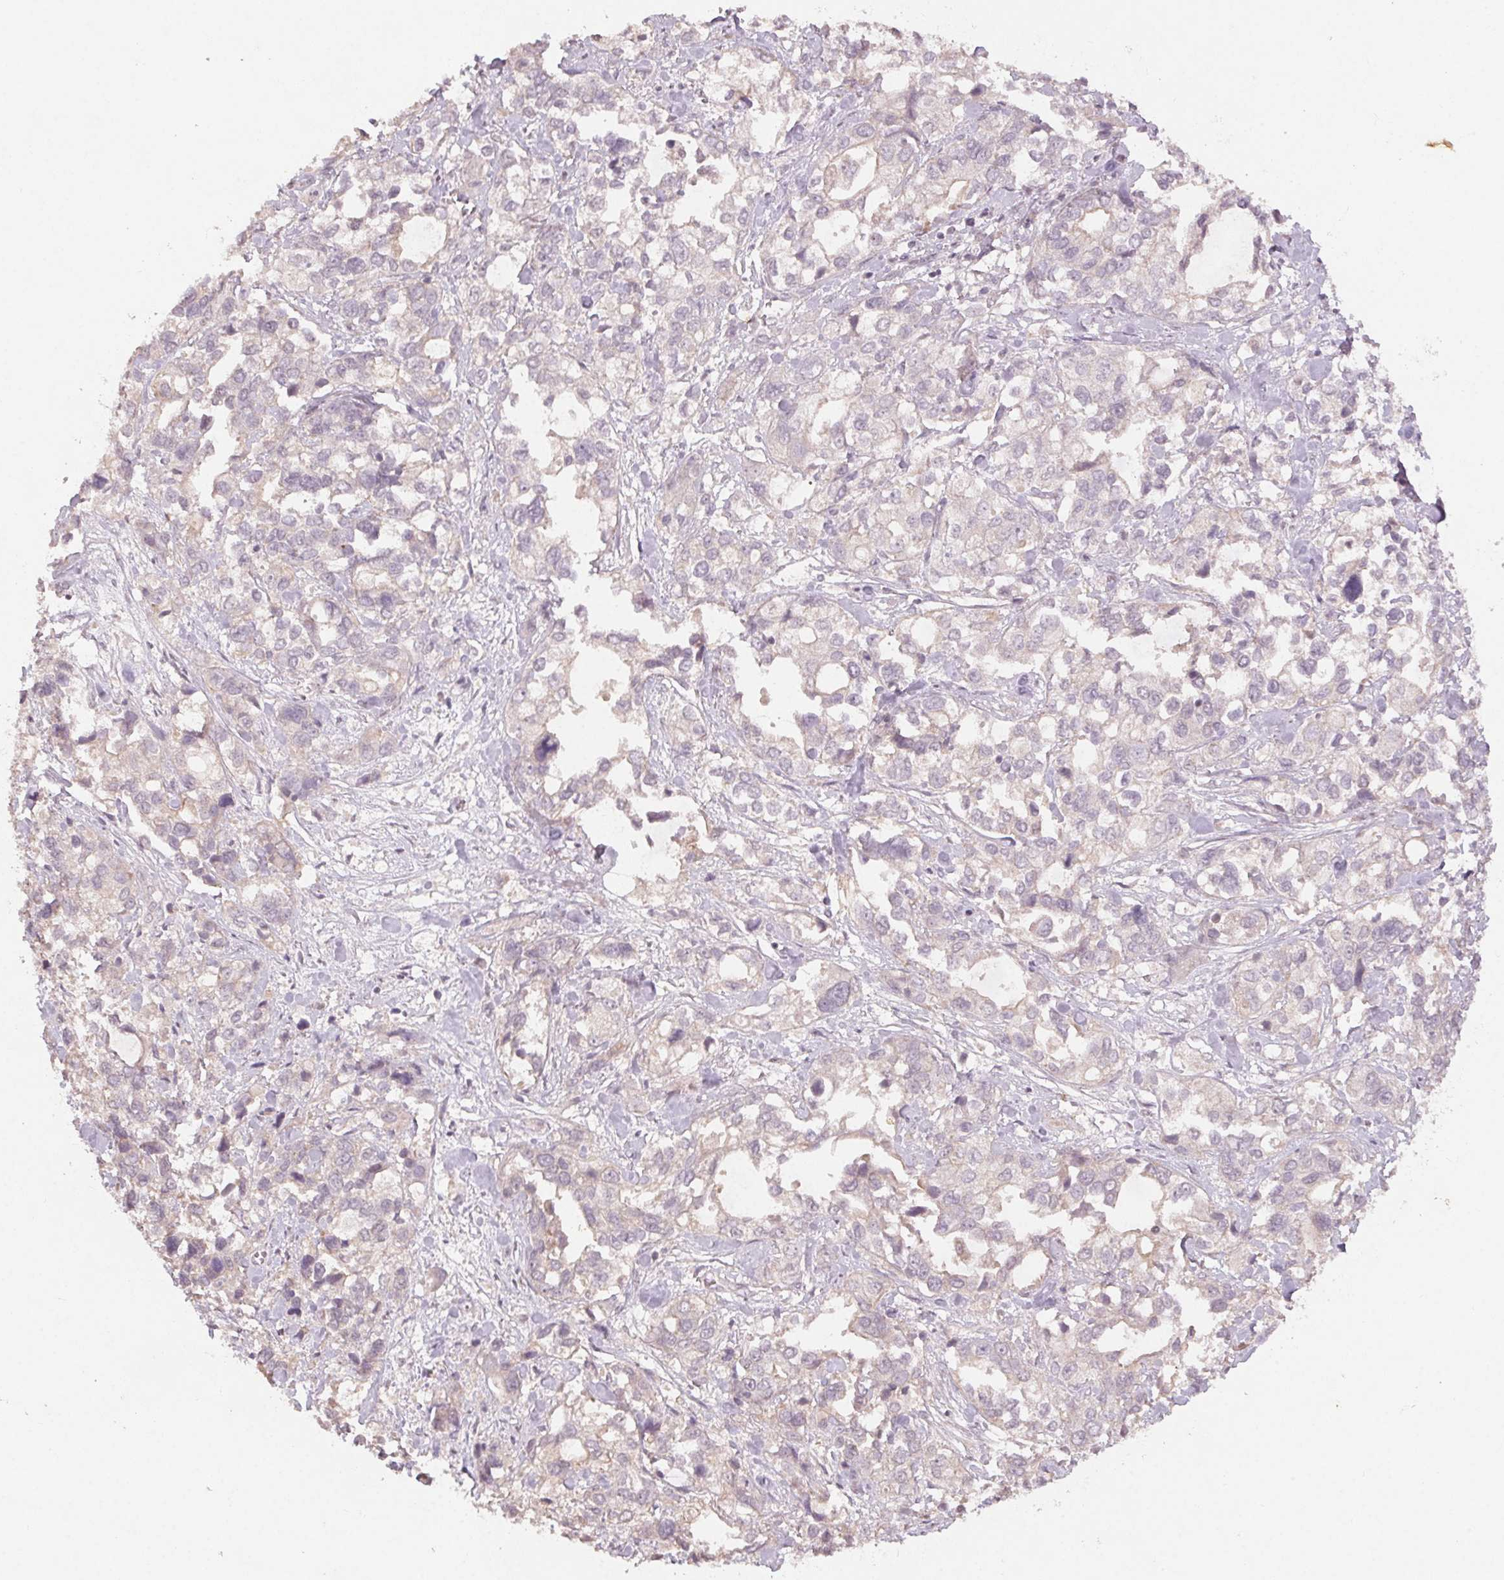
{"staining": {"intensity": "negative", "quantity": "none", "location": "none"}, "tissue": "stomach cancer", "cell_type": "Tumor cells", "image_type": "cancer", "snomed": [{"axis": "morphology", "description": "Adenocarcinoma, NOS"}, {"axis": "topography", "description": "Stomach, upper"}], "caption": "This is a micrograph of immunohistochemistry staining of stomach cancer, which shows no positivity in tumor cells.", "gene": "KLRC3", "patient": {"sex": "female", "age": 81}}